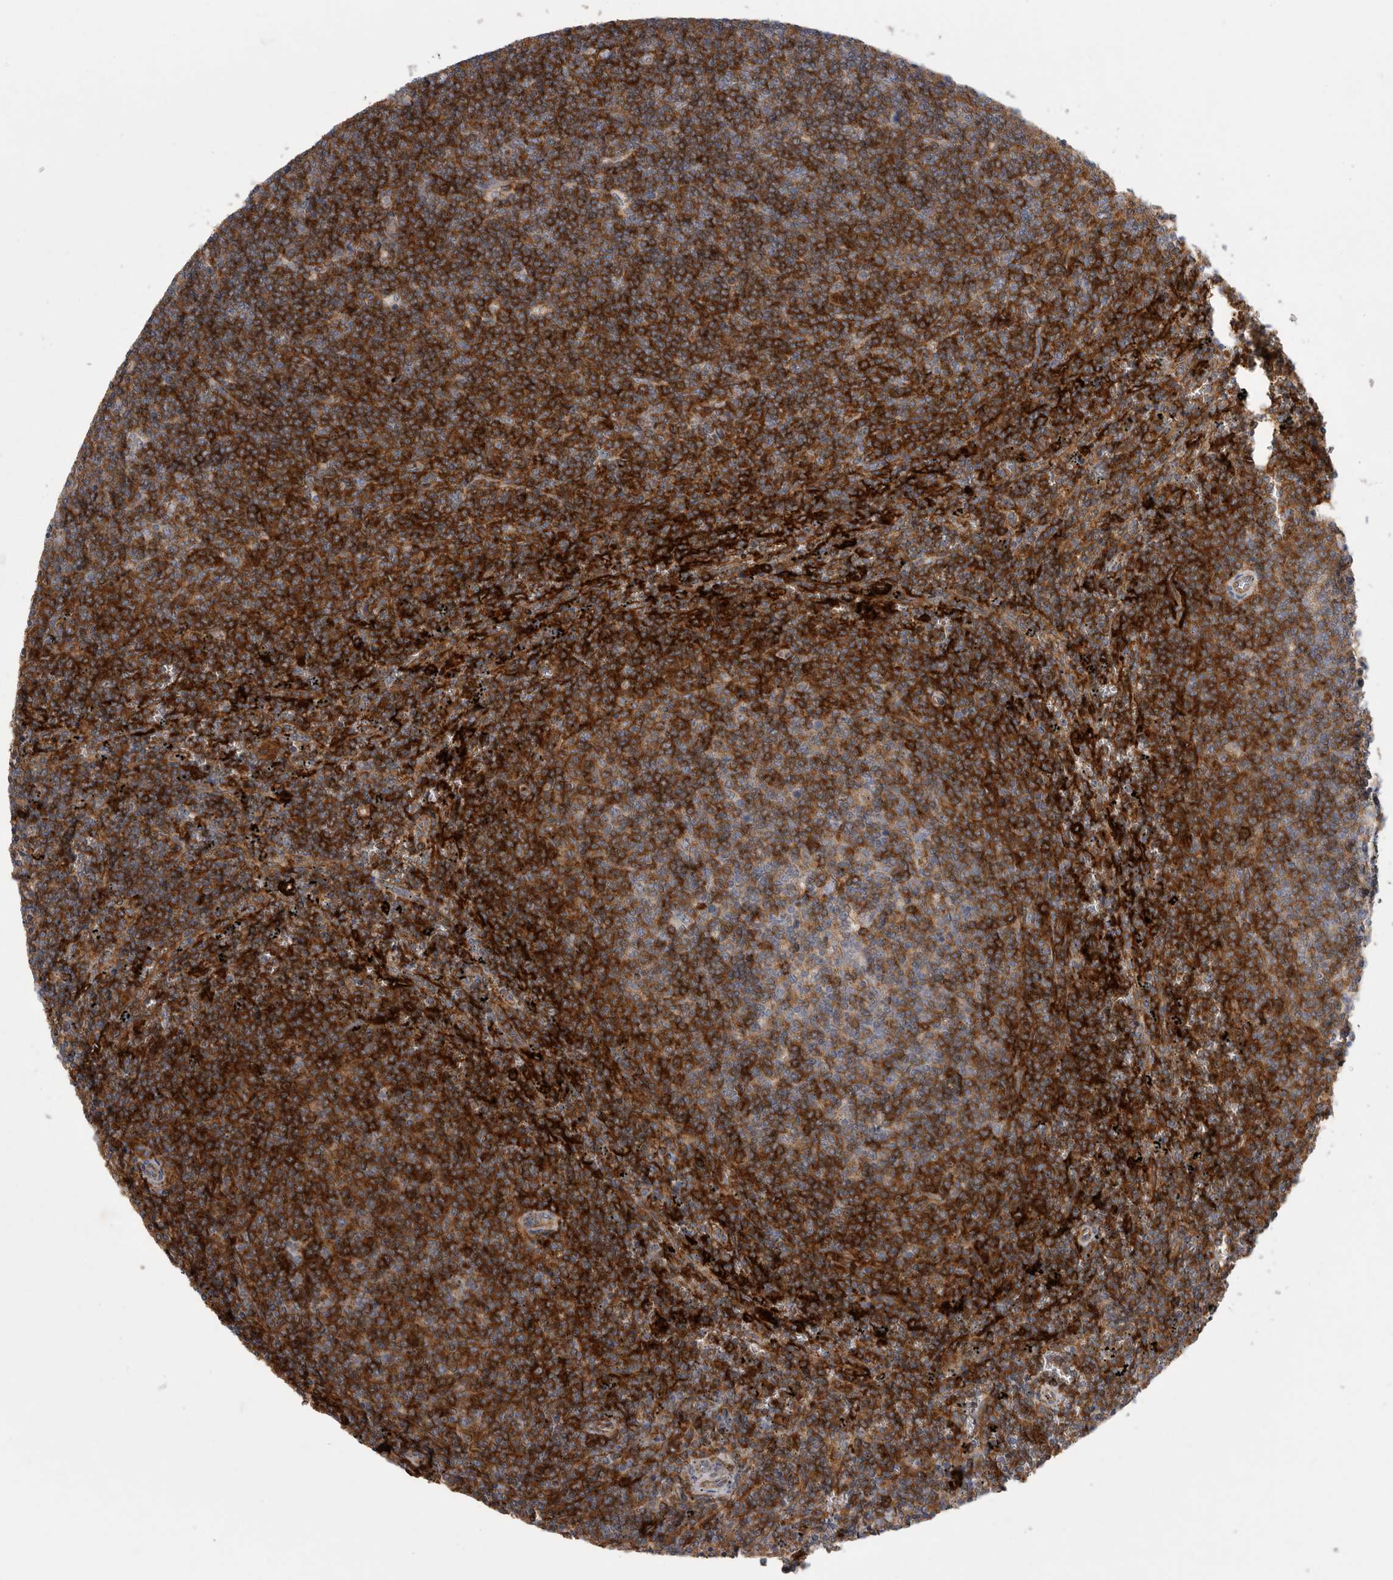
{"staining": {"intensity": "strong", "quantity": ">75%", "location": "cytoplasmic/membranous"}, "tissue": "lymphoma", "cell_type": "Tumor cells", "image_type": "cancer", "snomed": [{"axis": "morphology", "description": "Malignant lymphoma, non-Hodgkin's type, Low grade"}, {"axis": "topography", "description": "Spleen"}], "caption": "Immunohistochemistry of human lymphoma displays high levels of strong cytoplasmic/membranous staining in about >75% of tumor cells. The protein is stained brown, and the nuclei are stained in blue (DAB IHC with brightfield microscopy, high magnification).", "gene": "SIGLEC10", "patient": {"sex": "female", "age": 50}}